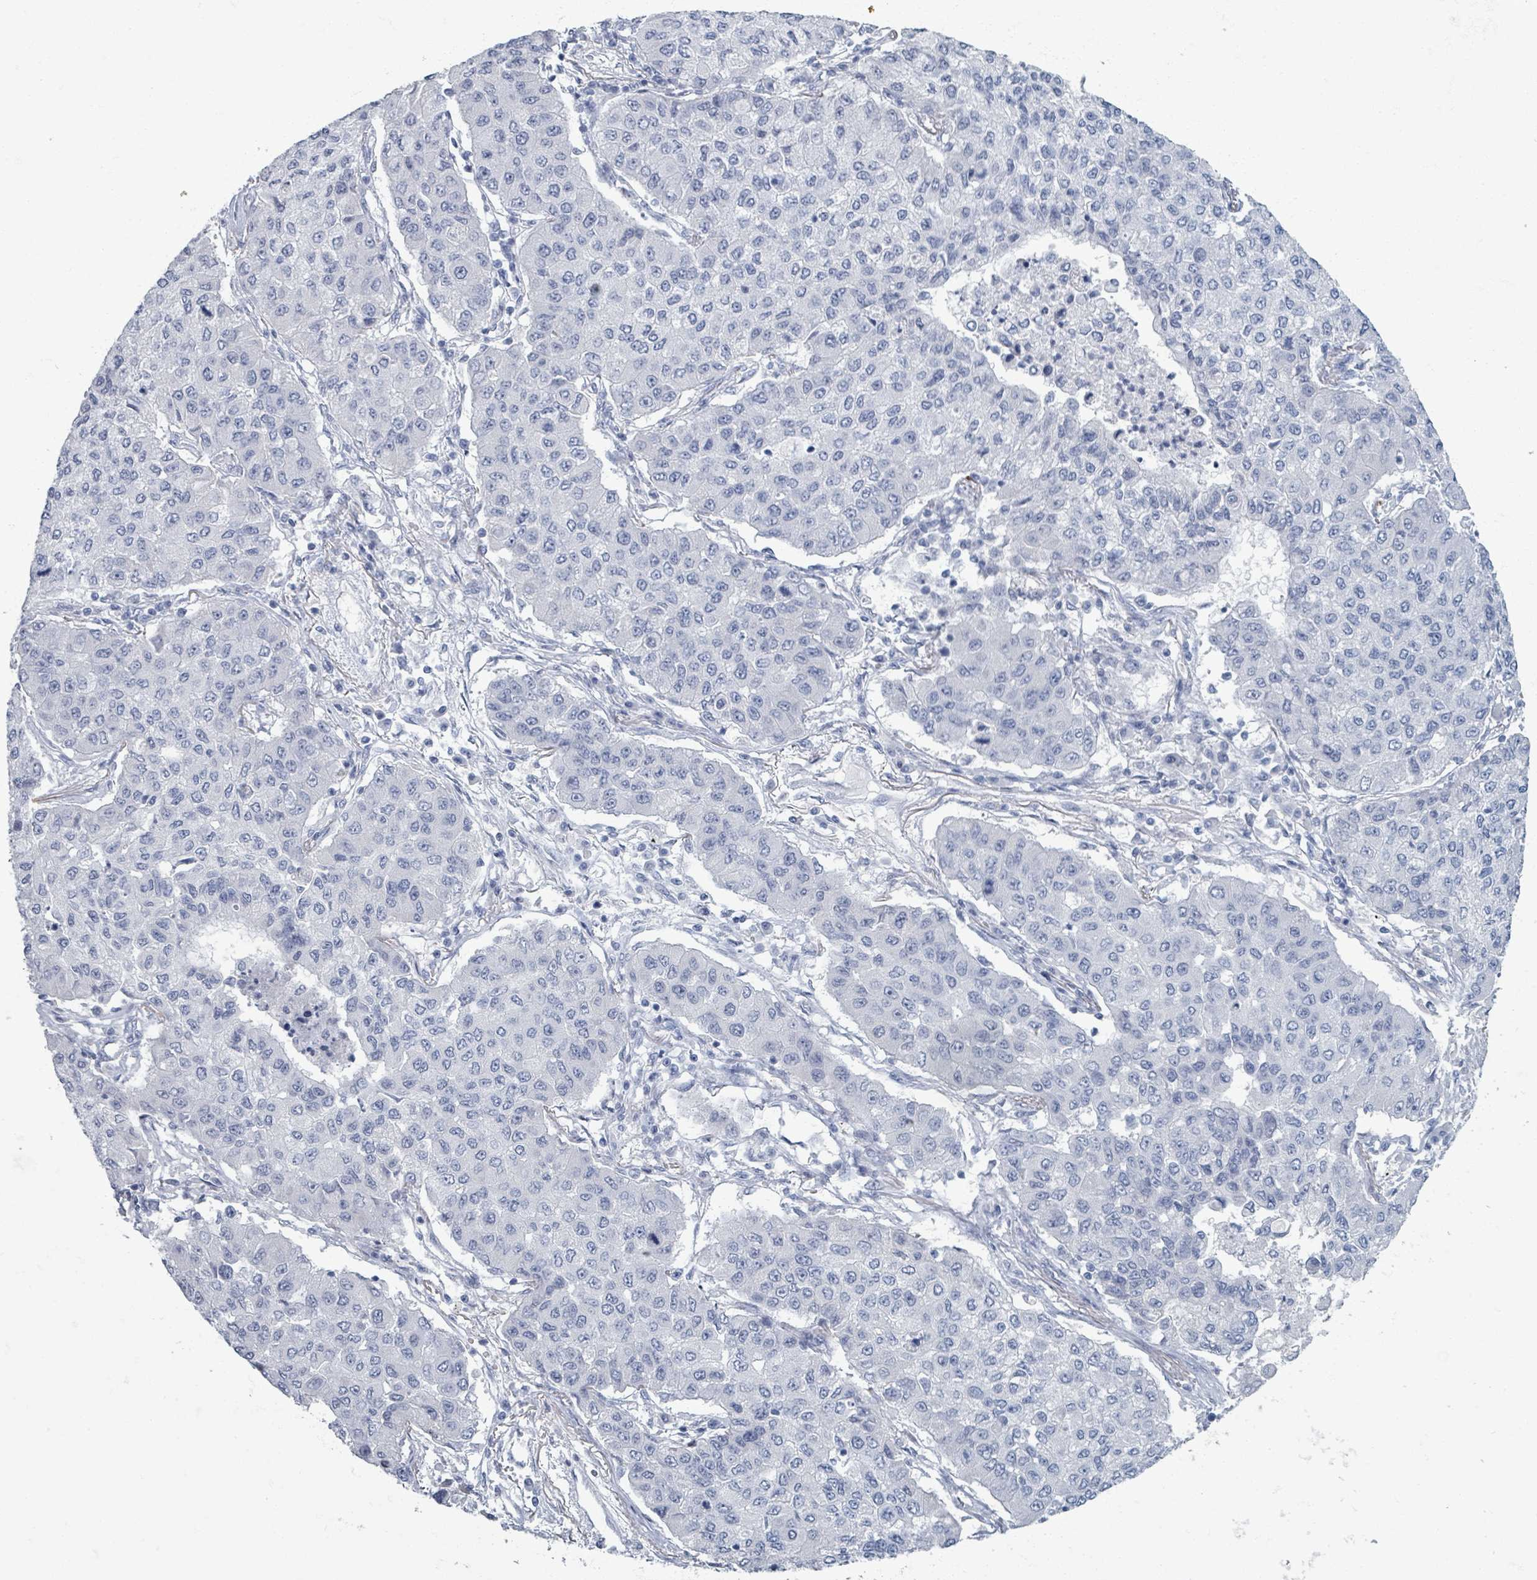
{"staining": {"intensity": "negative", "quantity": "none", "location": "none"}, "tissue": "lung cancer", "cell_type": "Tumor cells", "image_type": "cancer", "snomed": [{"axis": "morphology", "description": "Squamous cell carcinoma, NOS"}, {"axis": "topography", "description": "Lung"}], "caption": "Protein analysis of lung cancer (squamous cell carcinoma) exhibits no significant staining in tumor cells. (Immunohistochemistry (ihc), brightfield microscopy, high magnification).", "gene": "TAS2R1", "patient": {"sex": "male", "age": 74}}